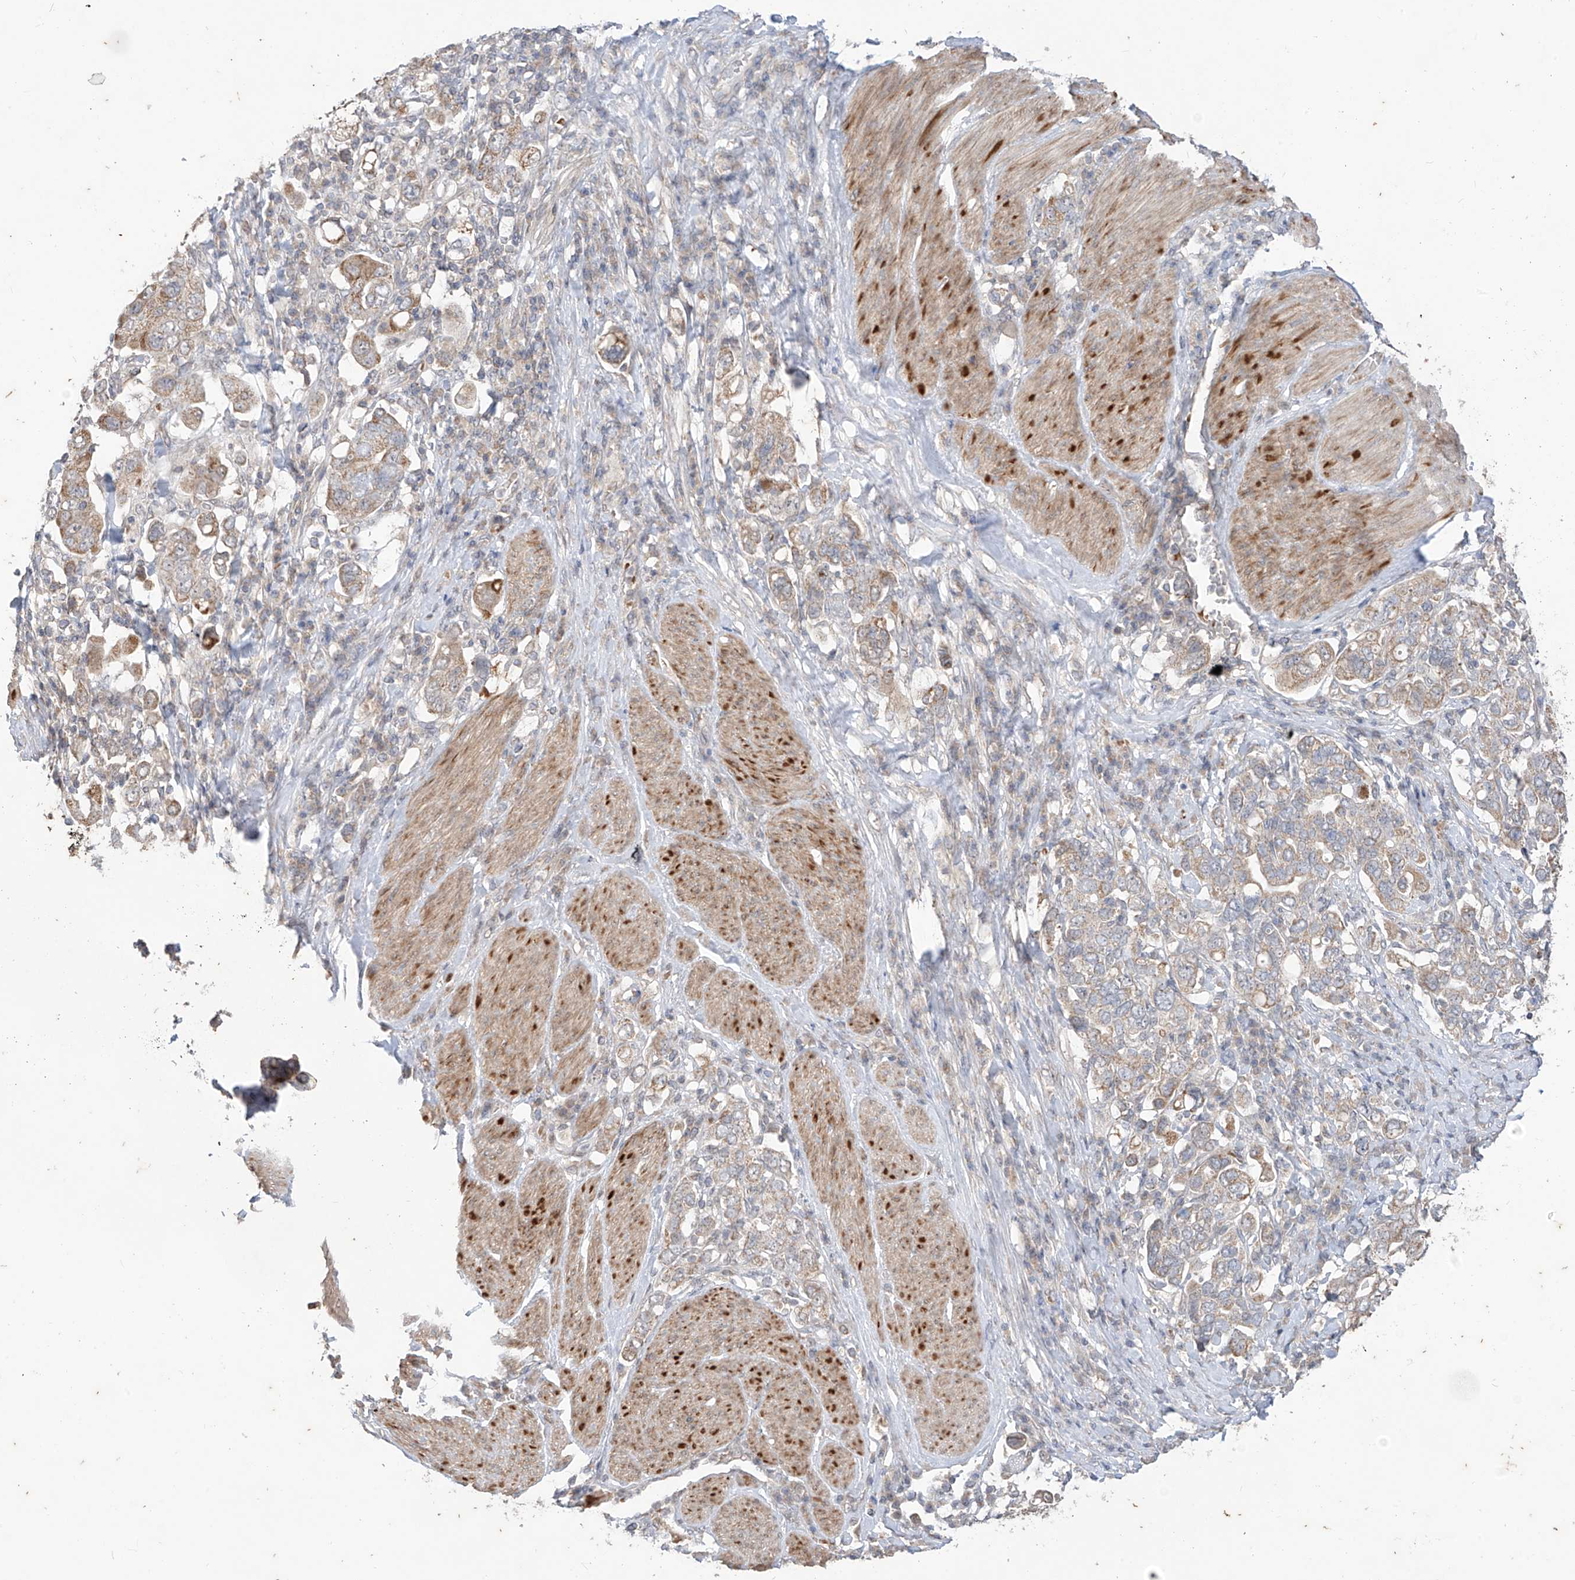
{"staining": {"intensity": "weak", "quantity": ">75%", "location": "cytoplasmic/membranous"}, "tissue": "stomach cancer", "cell_type": "Tumor cells", "image_type": "cancer", "snomed": [{"axis": "morphology", "description": "Adenocarcinoma, NOS"}, {"axis": "topography", "description": "Stomach, upper"}], "caption": "About >75% of tumor cells in adenocarcinoma (stomach) exhibit weak cytoplasmic/membranous protein staining as visualized by brown immunohistochemical staining.", "gene": "MTUS2", "patient": {"sex": "male", "age": 62}}